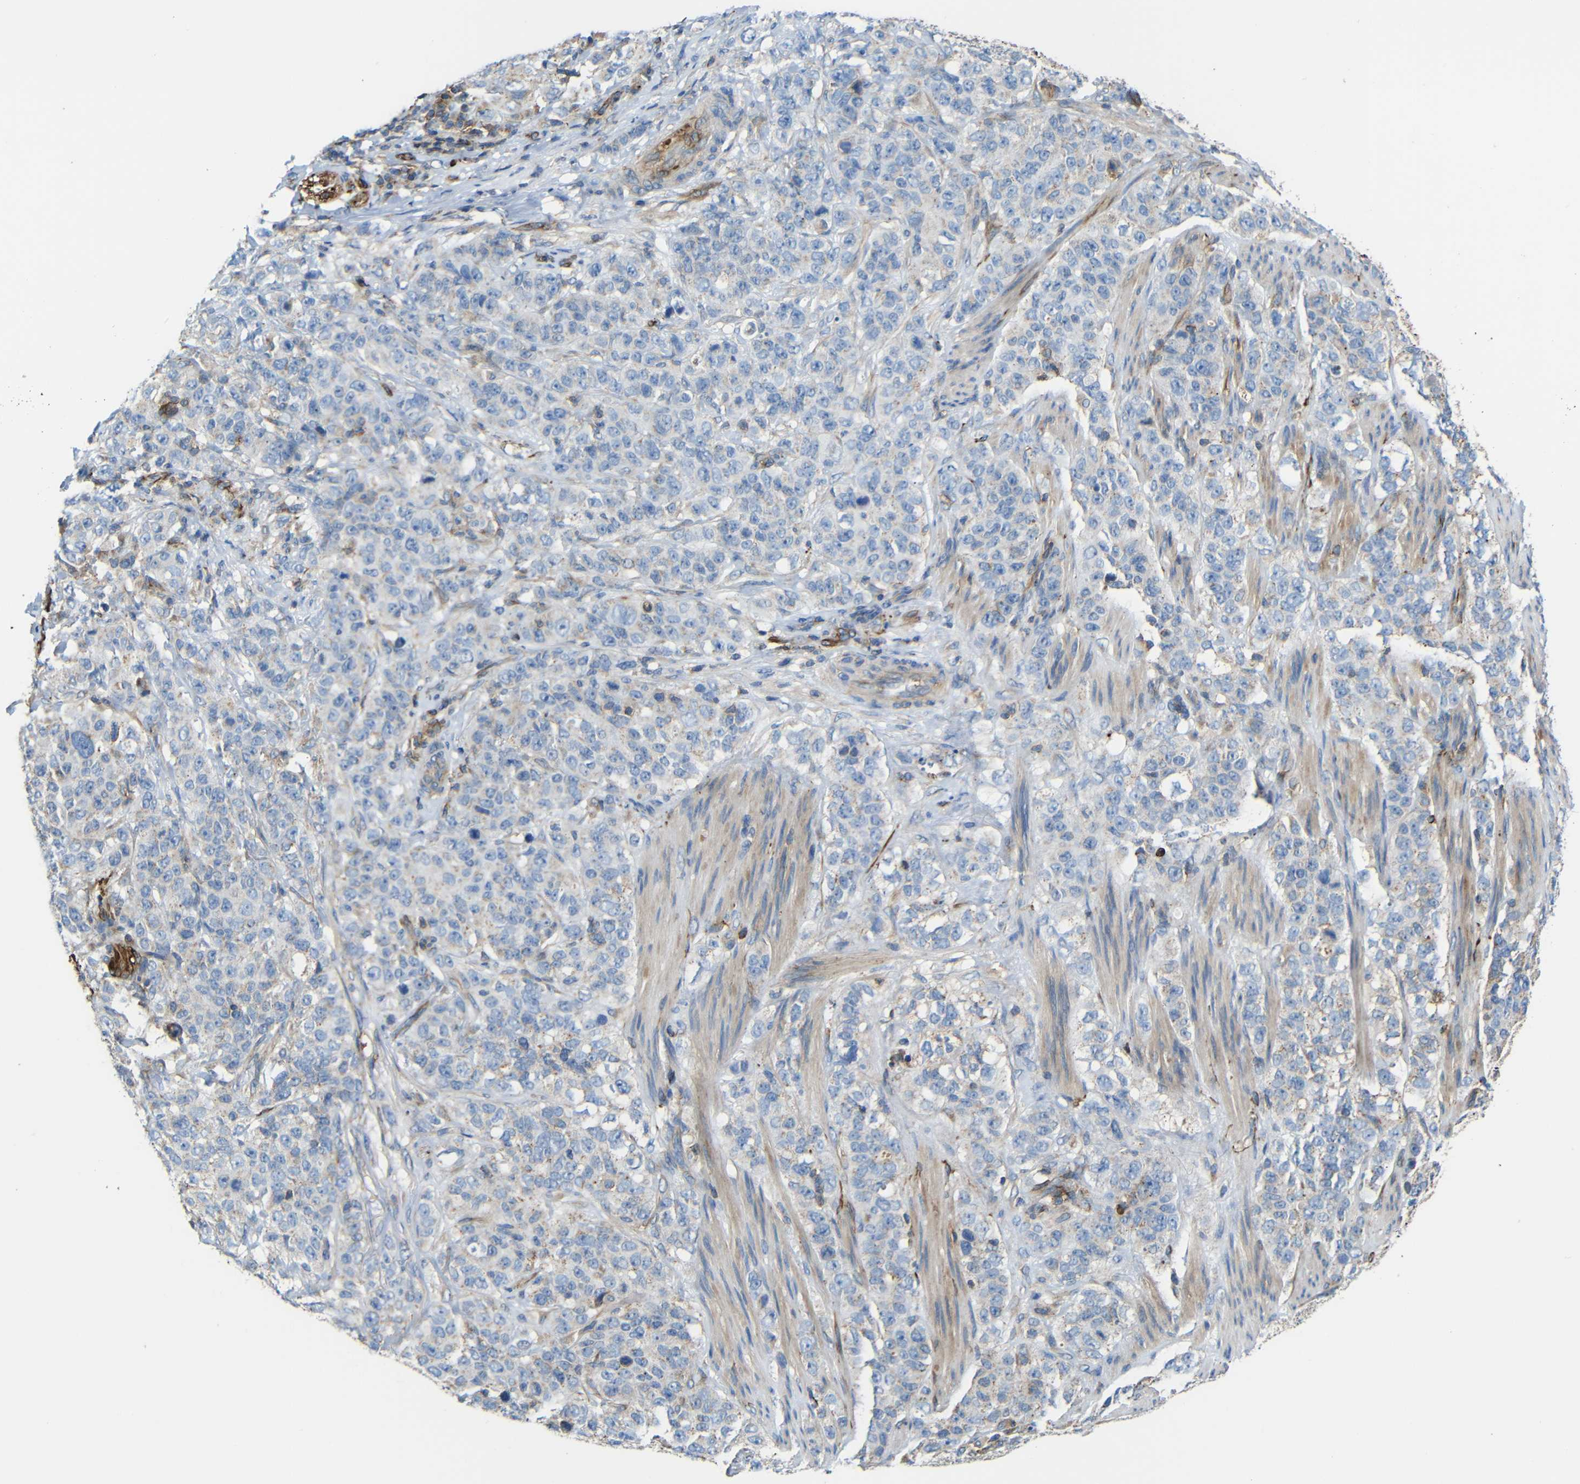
{"staining": {"intensity": "weak", "quantity": "<25%", "location": "cytoplasmic/membranous"}, "tissue": "stomach cancer", "cell_type": "Tumor cells", "image_type": "cancer", "snomed": [{"axis": "morphology", "description": "Adenocarcinoma, NOS"}, {"axis": "topography", "description": "Stomach"}], "caption": "This is an IHC histopathology image of adenocarcinoma (stomach). There is no staining in tumor cells.", "gene": "IGSF10", "patient": {"sex": "male", "age": 48}}